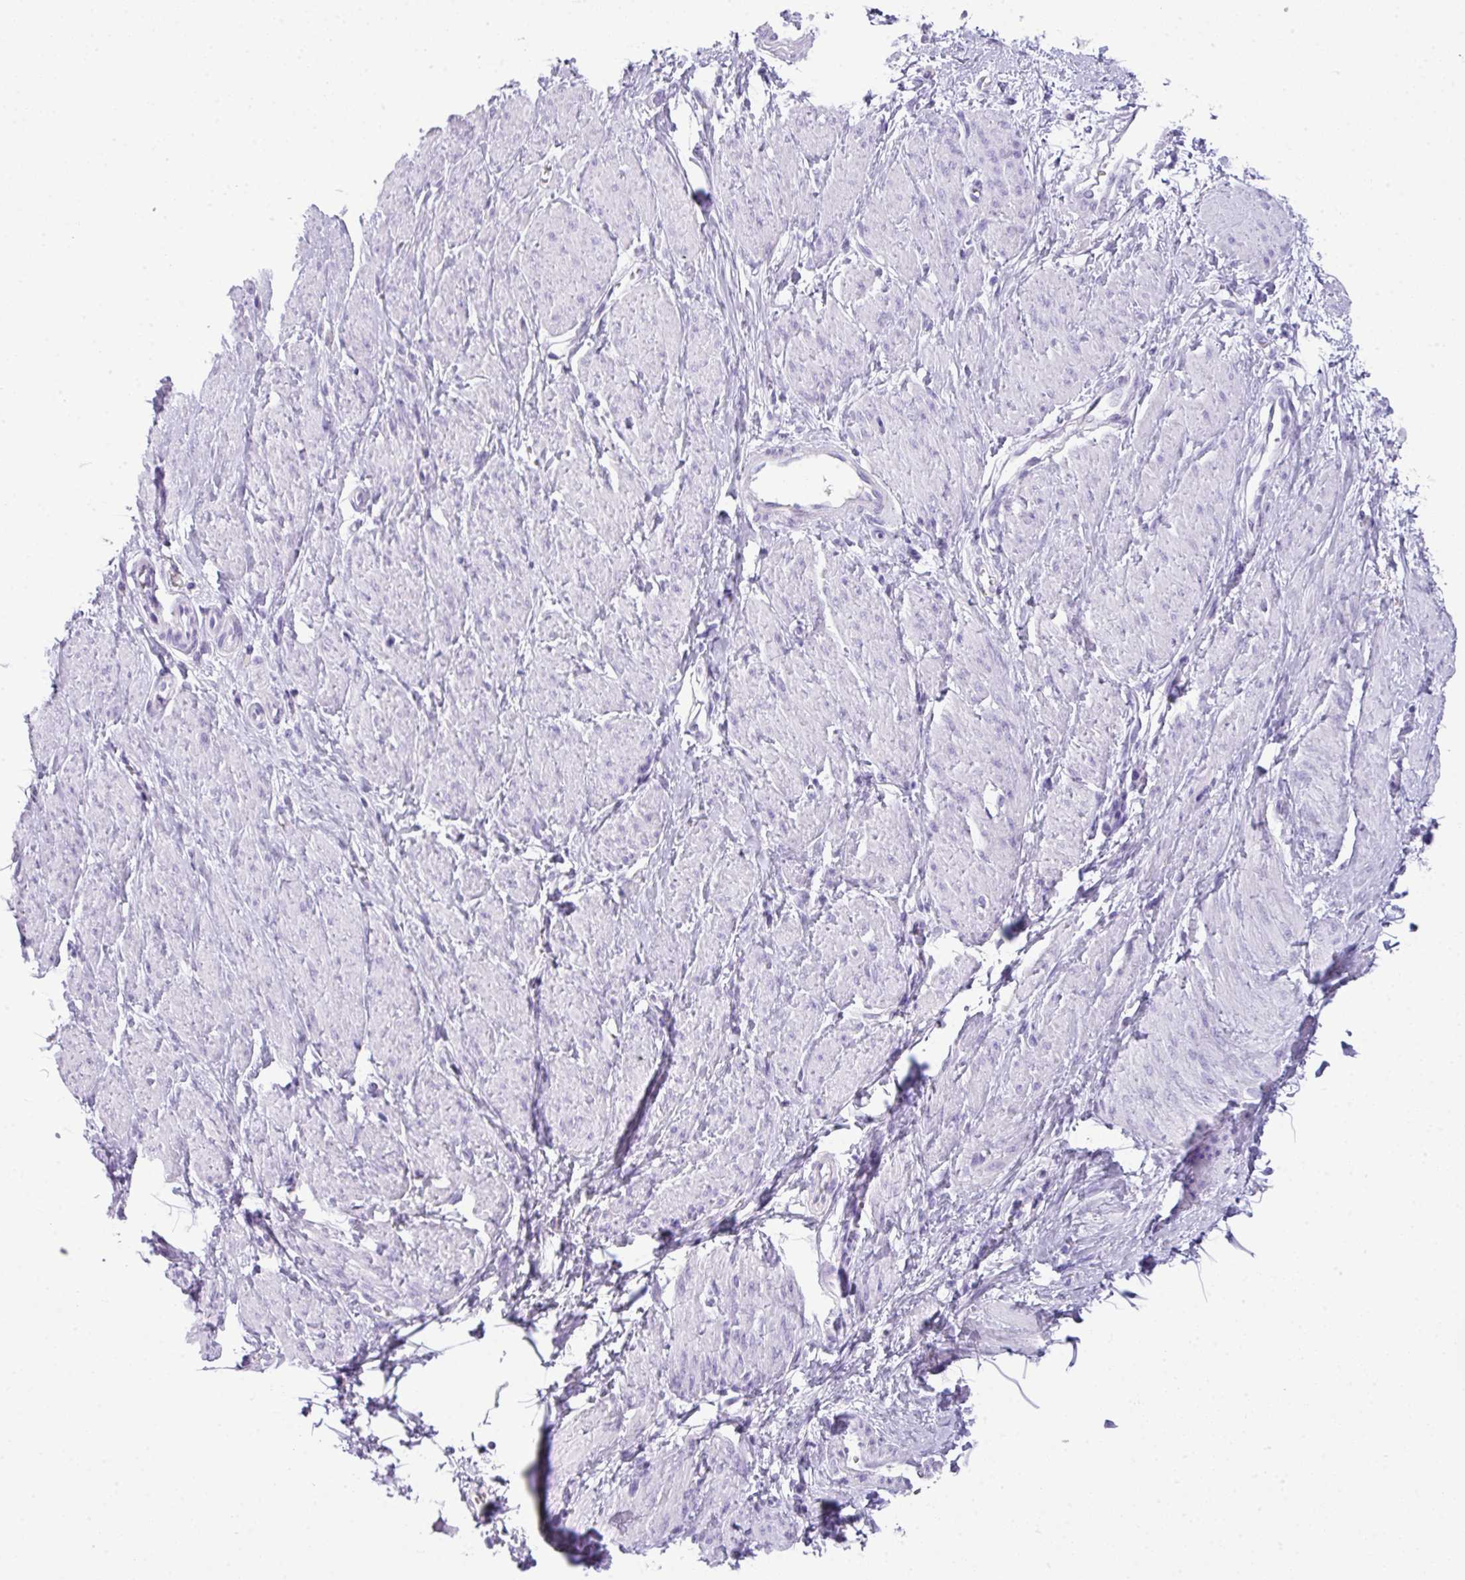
{"staining": {"intensity": "negative", "quantity": "none", "location": "none"}, "tissue": "smooth muscle", "cell_type": "Smooth muscle cells", "image_type": "normal", "snomed": [{"axis": "morphology", "description": "Normal tissue, NOS"}, {"axis": "topography", "description": "Smooth muscle"}, {"axis": "topography", "description": "Uterus"}], "caption": "Immunohistochemistry (IHC) micrograph of normal human smooth muscle stained for a protein (brown), which displays no staining in smooth muscle cells.", "gene": "TNP1", "patient": {"sex": "female", "age": 39}}